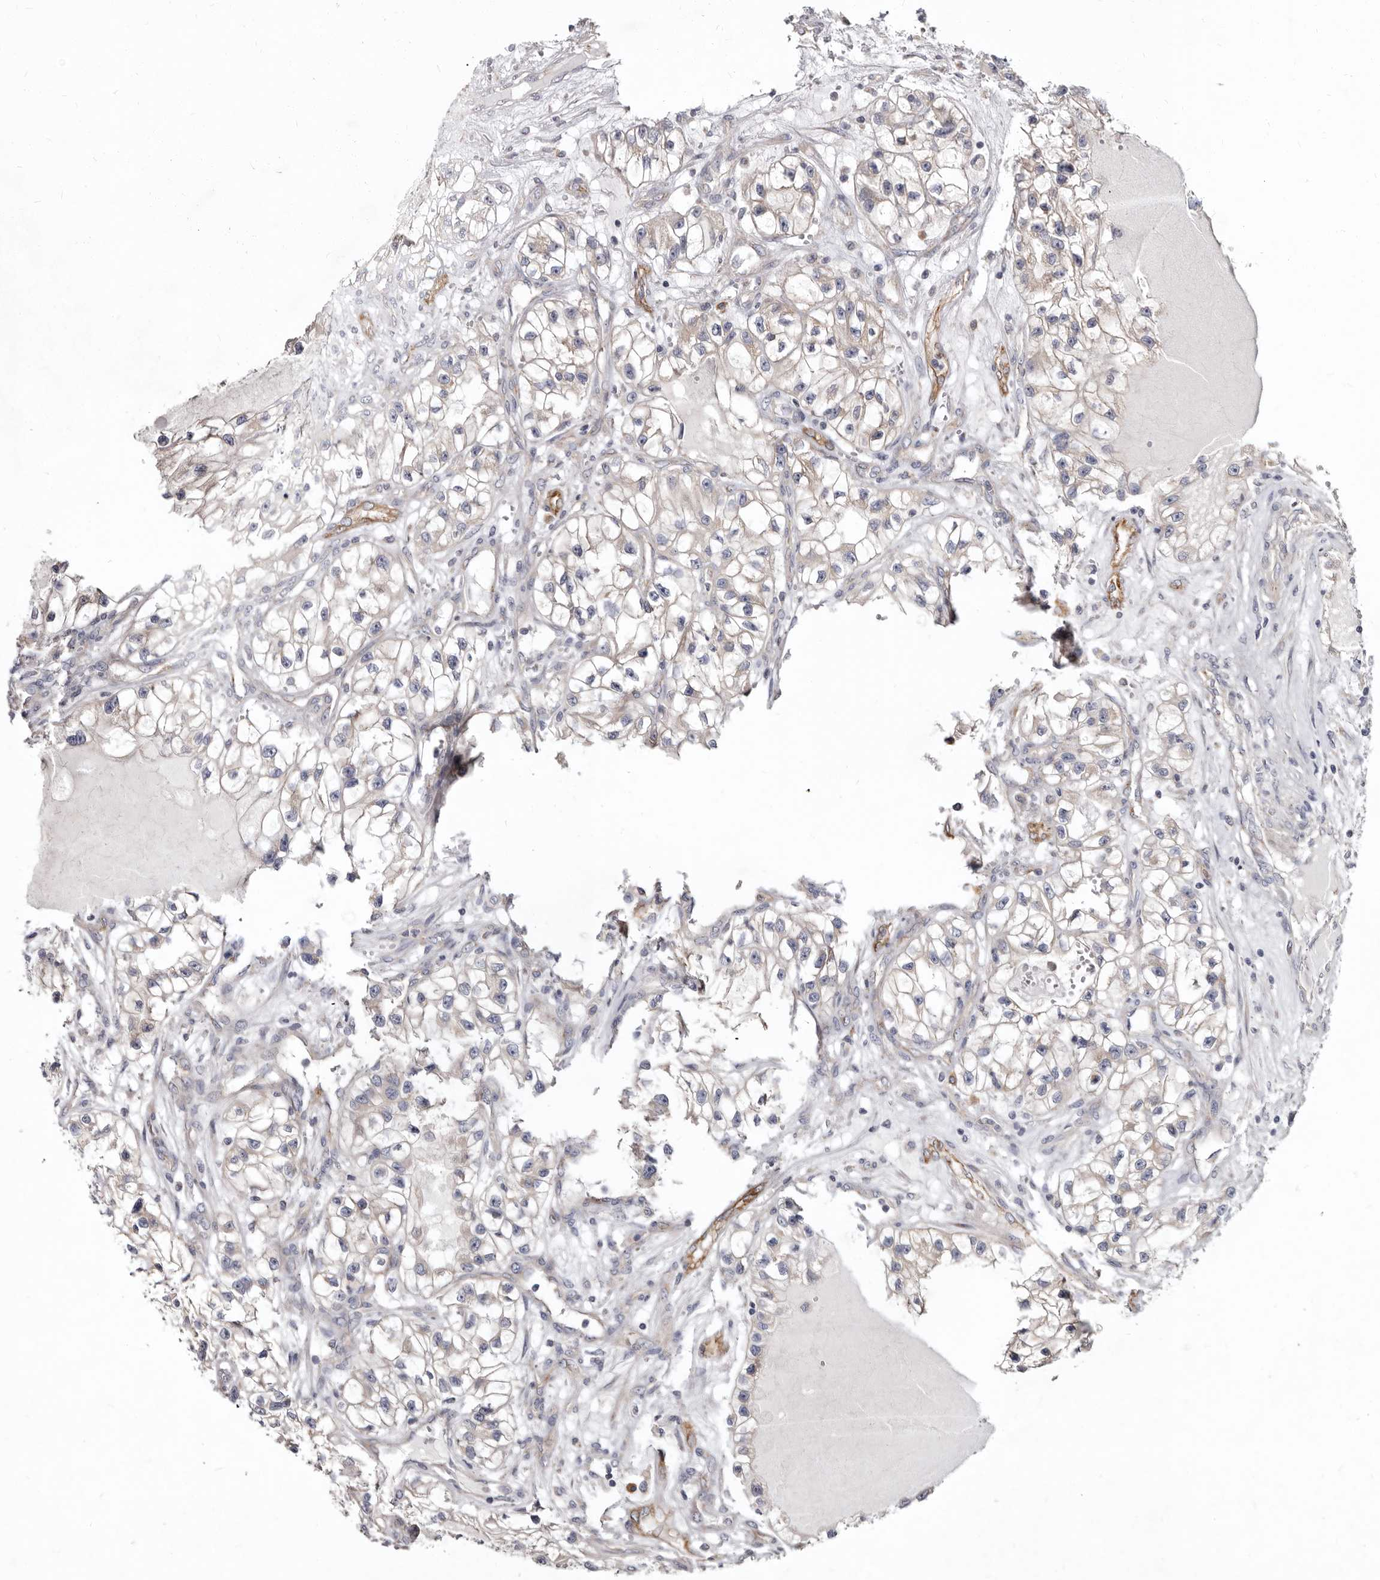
{"staining": {"intensity": "weak", "quantity": "25%-75%", "location": "cytoplasmic/membranous"}, "tissue": "renal cancer", "cell_type": "Tumor cells", "image_type": "cancer", "snomed": [{"axis": "morphology", "description": "Adenocarcinoma, NOS"}, {"axis": "topography", "description": "Kidney"}], "caption": "Weak cytoplasmic/membranous expression is identified in about 25%-75% of tumor cells in renal cancer (adenocarcinoma).", "gene": "FMO2", "patient": {"sex": "female", "age": 57}}